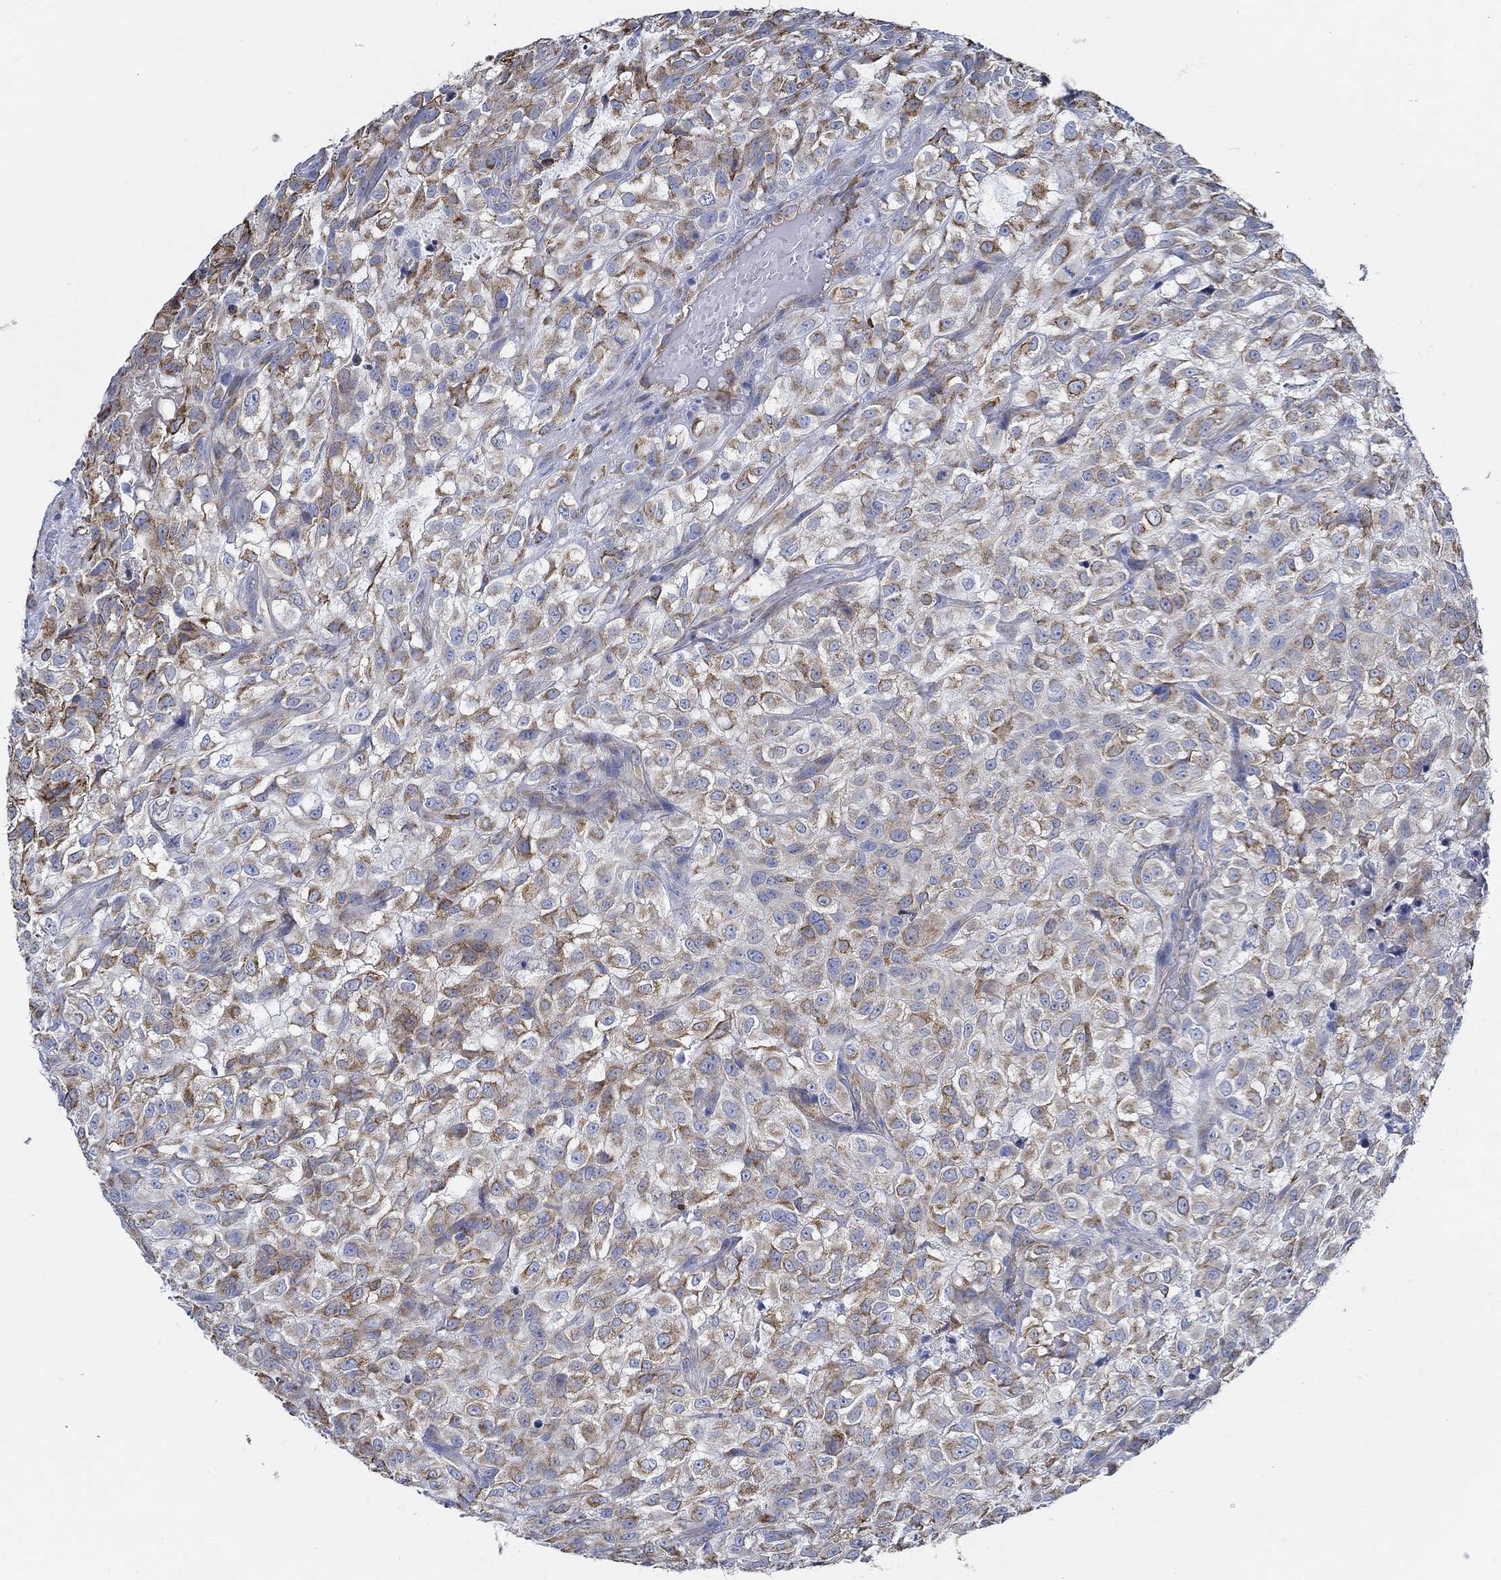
{"staining": {"intensity": "strong", "quantity": "25%-75%", "location": "cytoplasmic/membranous"}, "tissue": "urothelial cancer", "cell_type": "Tumor cells", "image_type": "cancer", "snomed": [{"axis": "morphology", "description": "Urothelial carcinoma, High grade"}, {"axis": "topography", "description": "Urinary bladder"}], "caption": "Strong cytoplasmic/membranous expression for a protein is appreciated in about 25%-75% of tumor cells of urothelial cancer using immunohistochemistry (IHC).", "gene": "HECW2", "patient": {"sex": "male", "age": 56}}